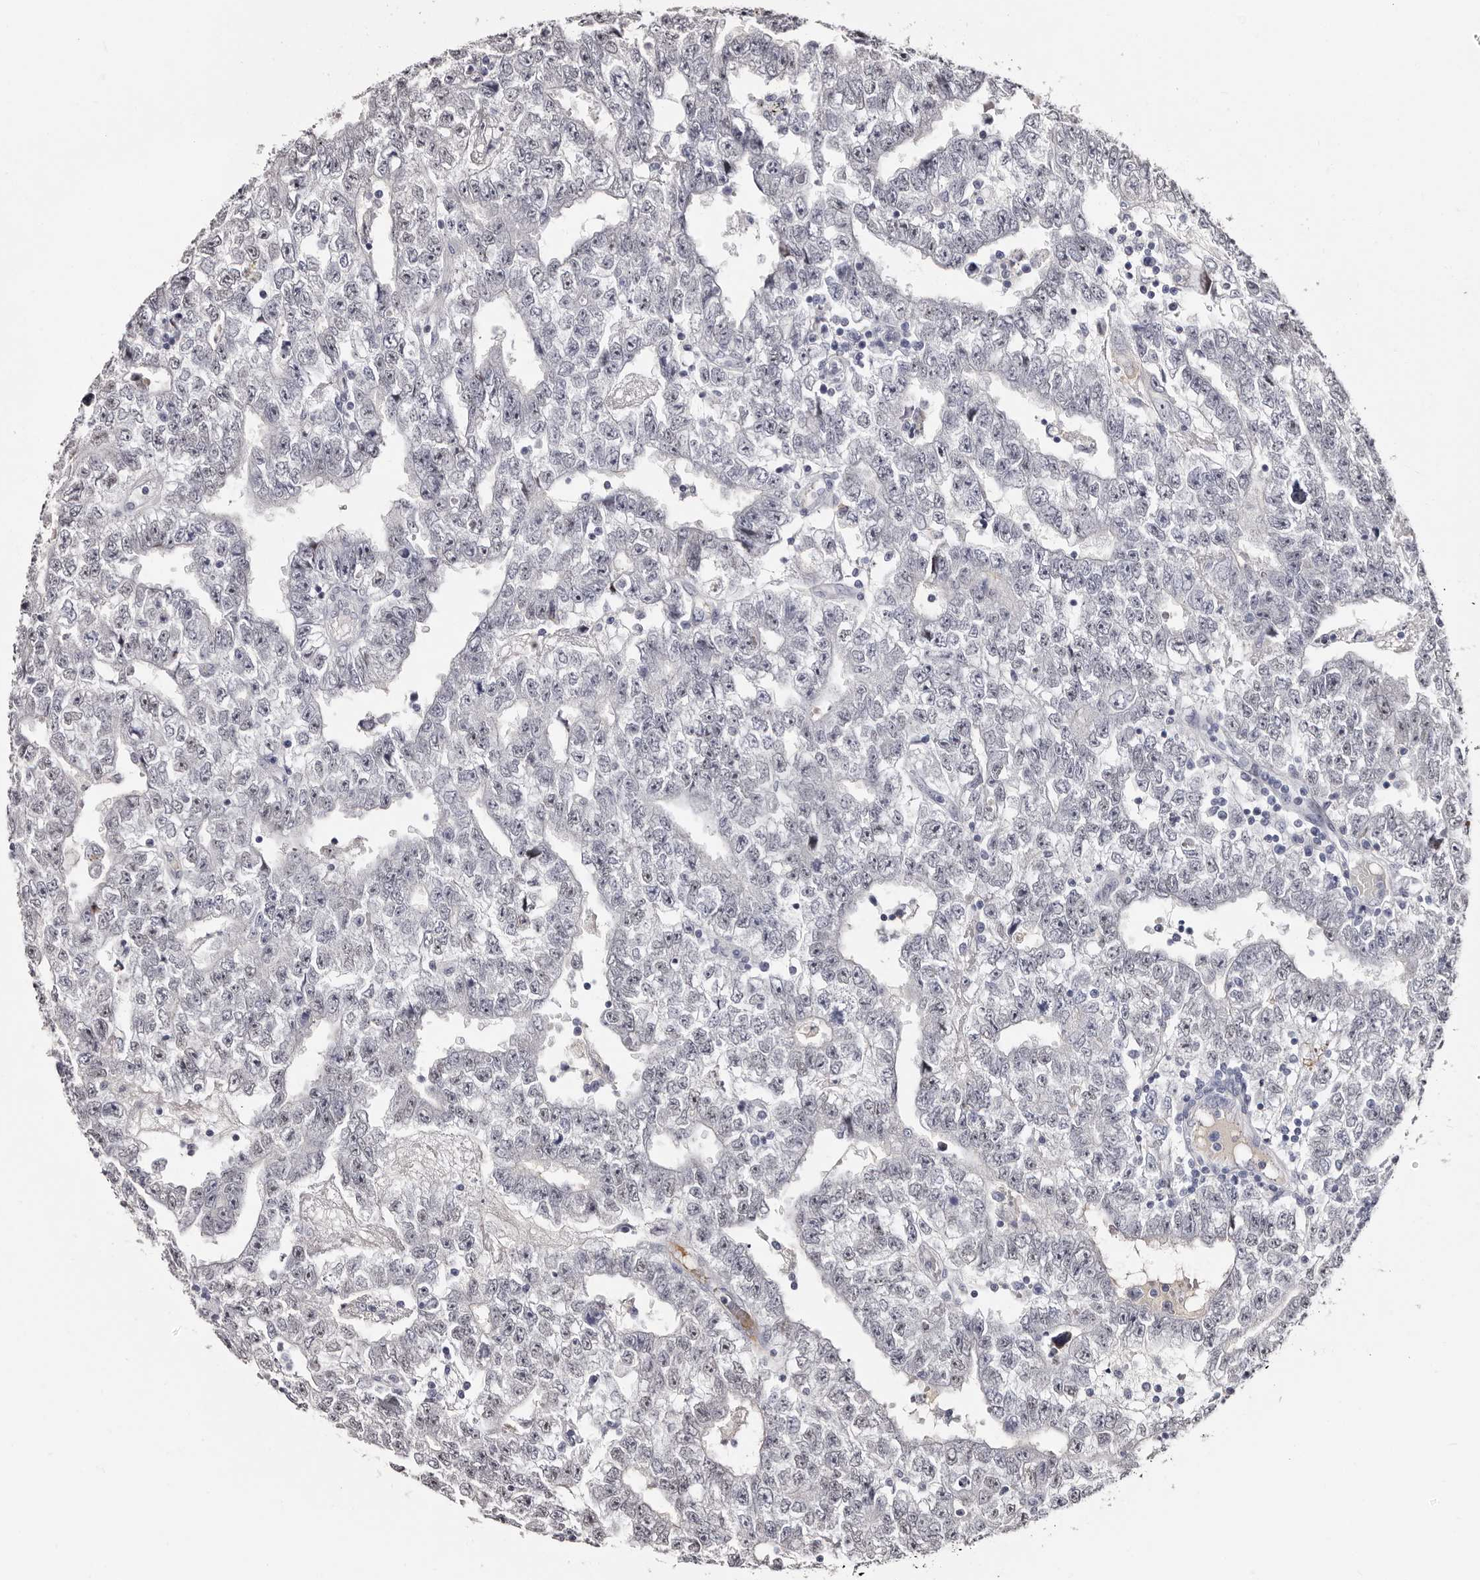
{"staining": {"intensity": "negative", "quantity": "none", "location": "none"}, "tissue": "testis cancer", "cell_type": "Tumor cells", "image_type": "cancer", "snomed": [{"axis": "morphology", "description": "Carcinoma, Embryonal, NOS"}, {"axis": "topography", "description": "Testis"}], "caption": "A histopathology image of embryonal carcinoma (testis) stained for a protein displays no brown staining in tumor cells.", "gene": "TBC1D22B", "patient": {"sex": "male", "age": 25}}